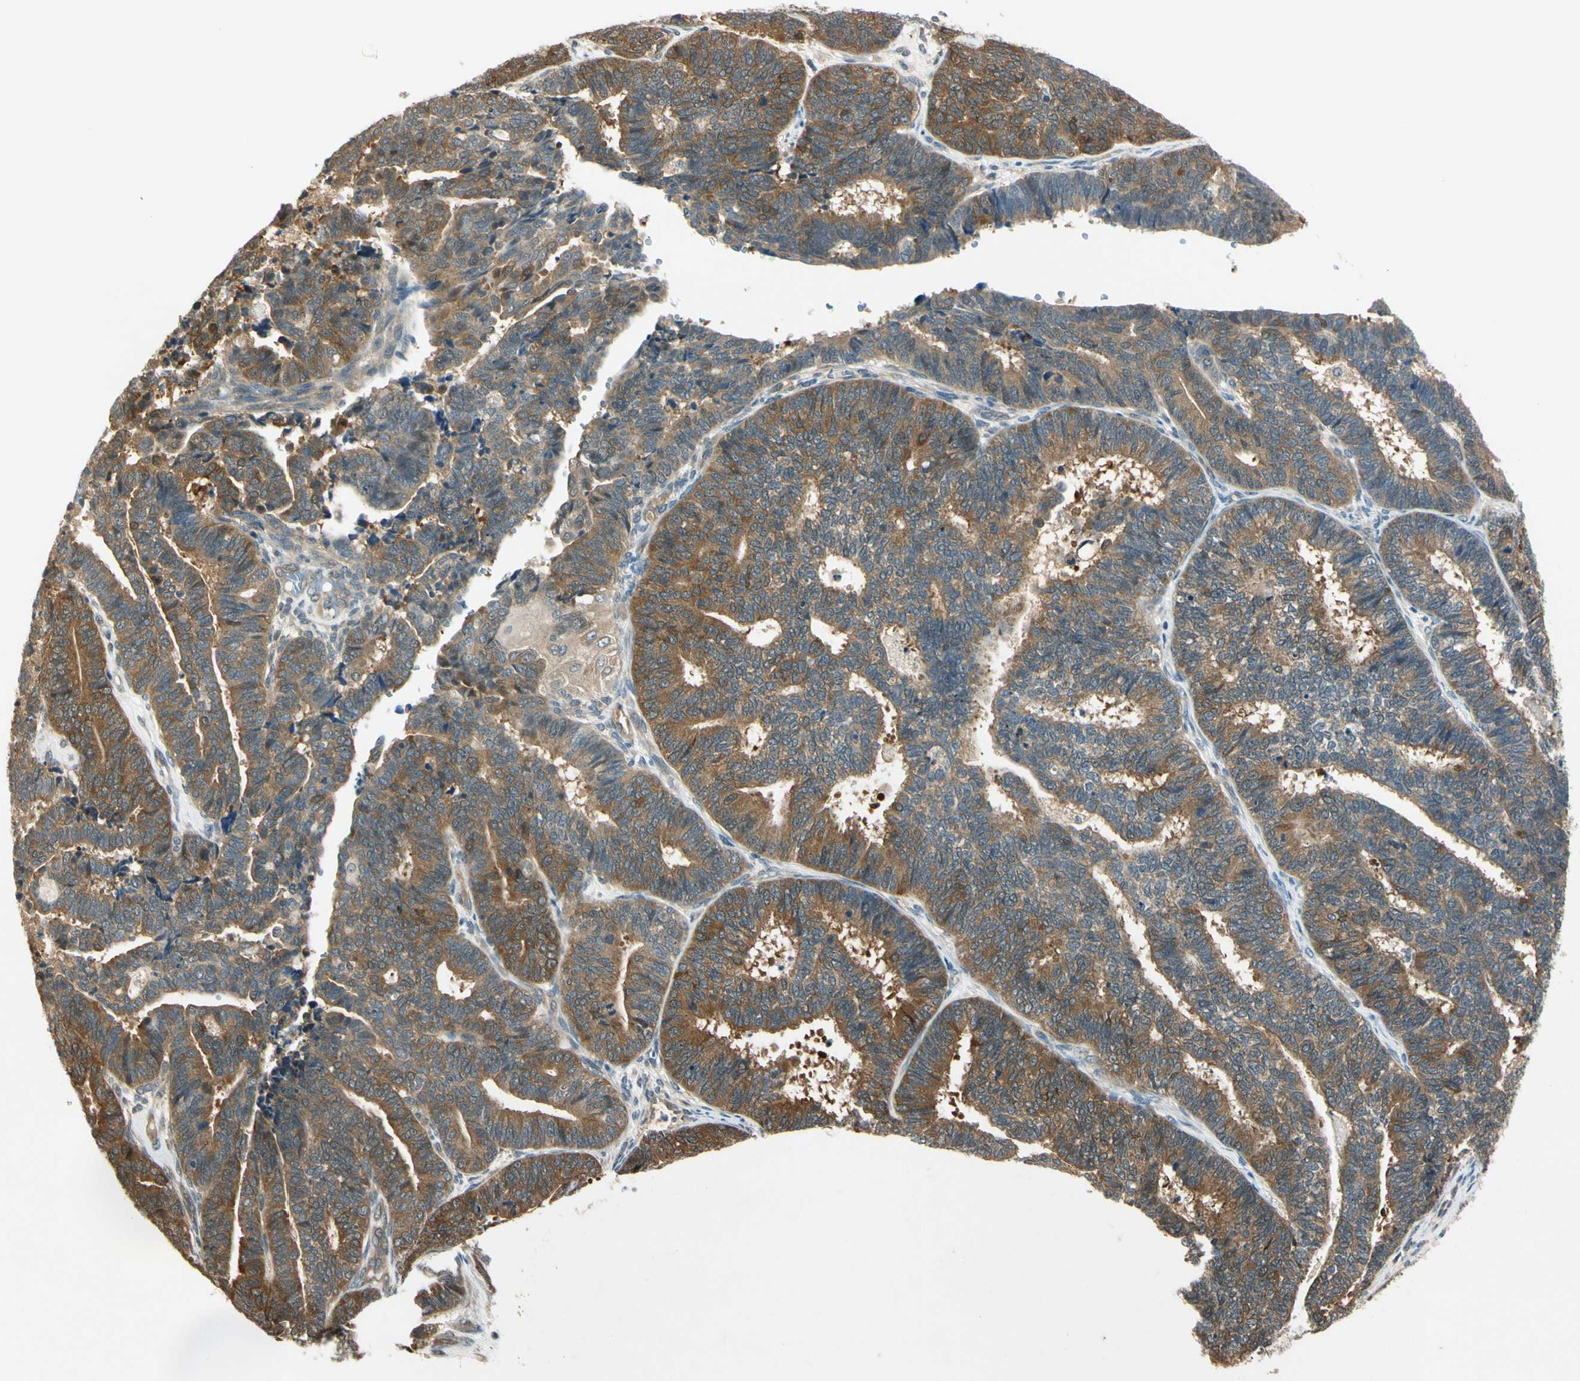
{"staining": {"intensity": "moderate", "quantity": ">75%", "location": "cytoplasmic/membranous,nuclear"}, "tissue": "endometrial cancer", "cell_type": "Tumor cells", "image_type": "cancer", "snomed": [{"axis": "morphology", "description": "Adenocarcinoma, NOS"}, {"axis": "topography", "description": "Endometrium"}], "caption": "This is a micrograph of immunohistochemistry (IHC) staining of adenocarcinoma (endometrial), which shows moderate positivity in the cytoplasmic/membranous and nuclear of tumor cells.", "gene": "RASGRF1", "patient": {"sex": "female", "age": 70}}